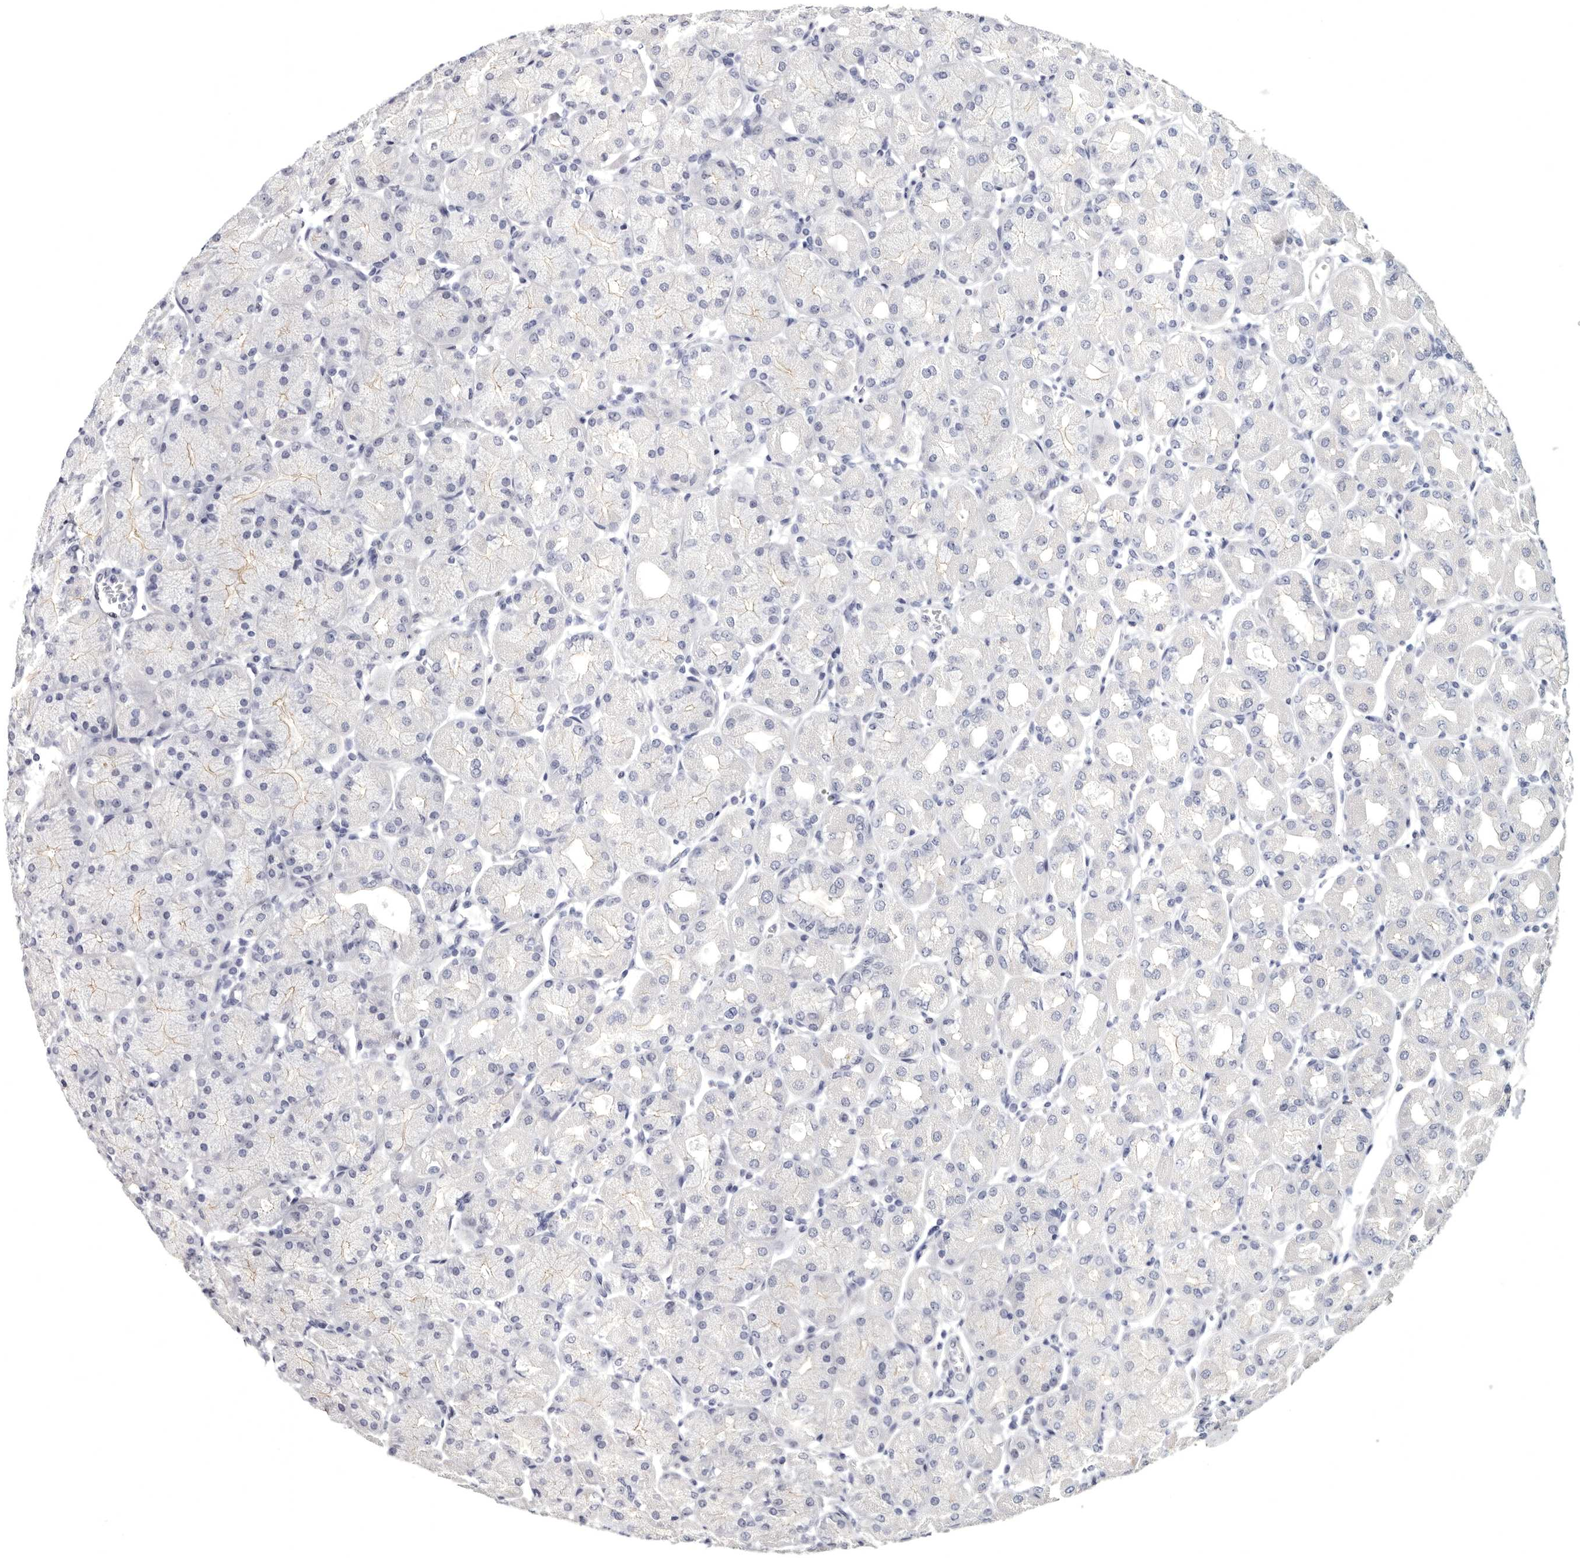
{"staining": {"intensity": "moderate", "quantity": "<25%", "location": "nuclear"}, "tissue": "stomach", "cell_type": "Glandular cells", "image_type": "normal", "snomed": [{"axis": "morphology", "description": "Normal tissue, NOS"}, {"axis": "topography", "description": "Stomach, upper"}], "caption": "This is a micrograph of immunohistochemistry staining of unremarkable stomach, which shows moderate staining in the nuclear of glandular cells.", "gene": "WRAP73", "patient": {"sex": "female", "age": 56}}